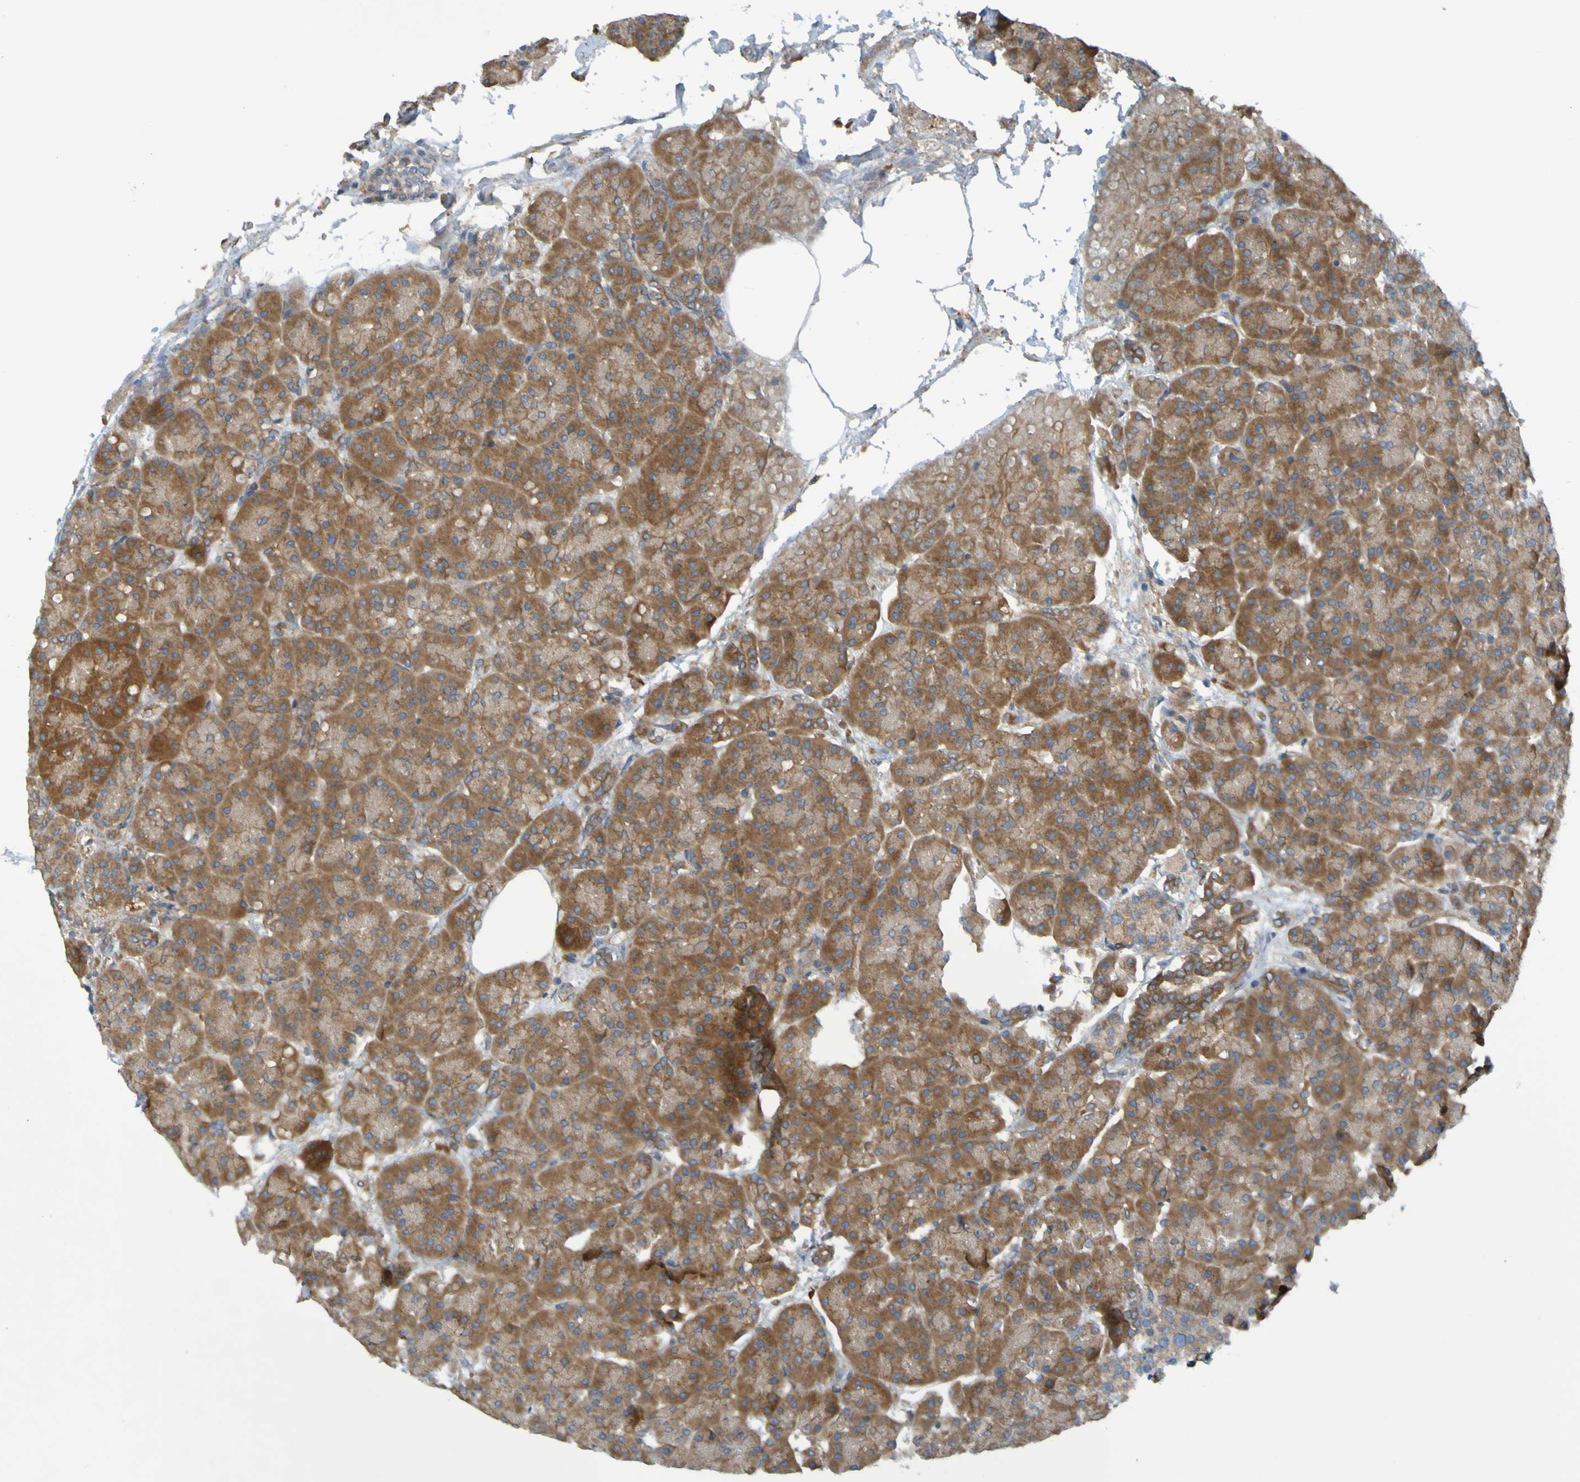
{"staining": {"intensity": "moderate", "quantity": ">75%", "location": "cytoplasmic/membranous"}, "tissue": "pancreas", "cell_type": "Exocrine glandular cells", "image_type": "normal", "snomed": [{"axis": "morphology", "description": "Normal tissue, NOS"}, {"axis": "topography", "description": "Pancreas"}], "caption": "Protein staining shows moderate cytoplasmic/membranous expression in about >75% of exocrine glandular cells in unremarkable pancreas.", "gene": "DNAJC4", "patient": {"sex": "female", "age": 70}}